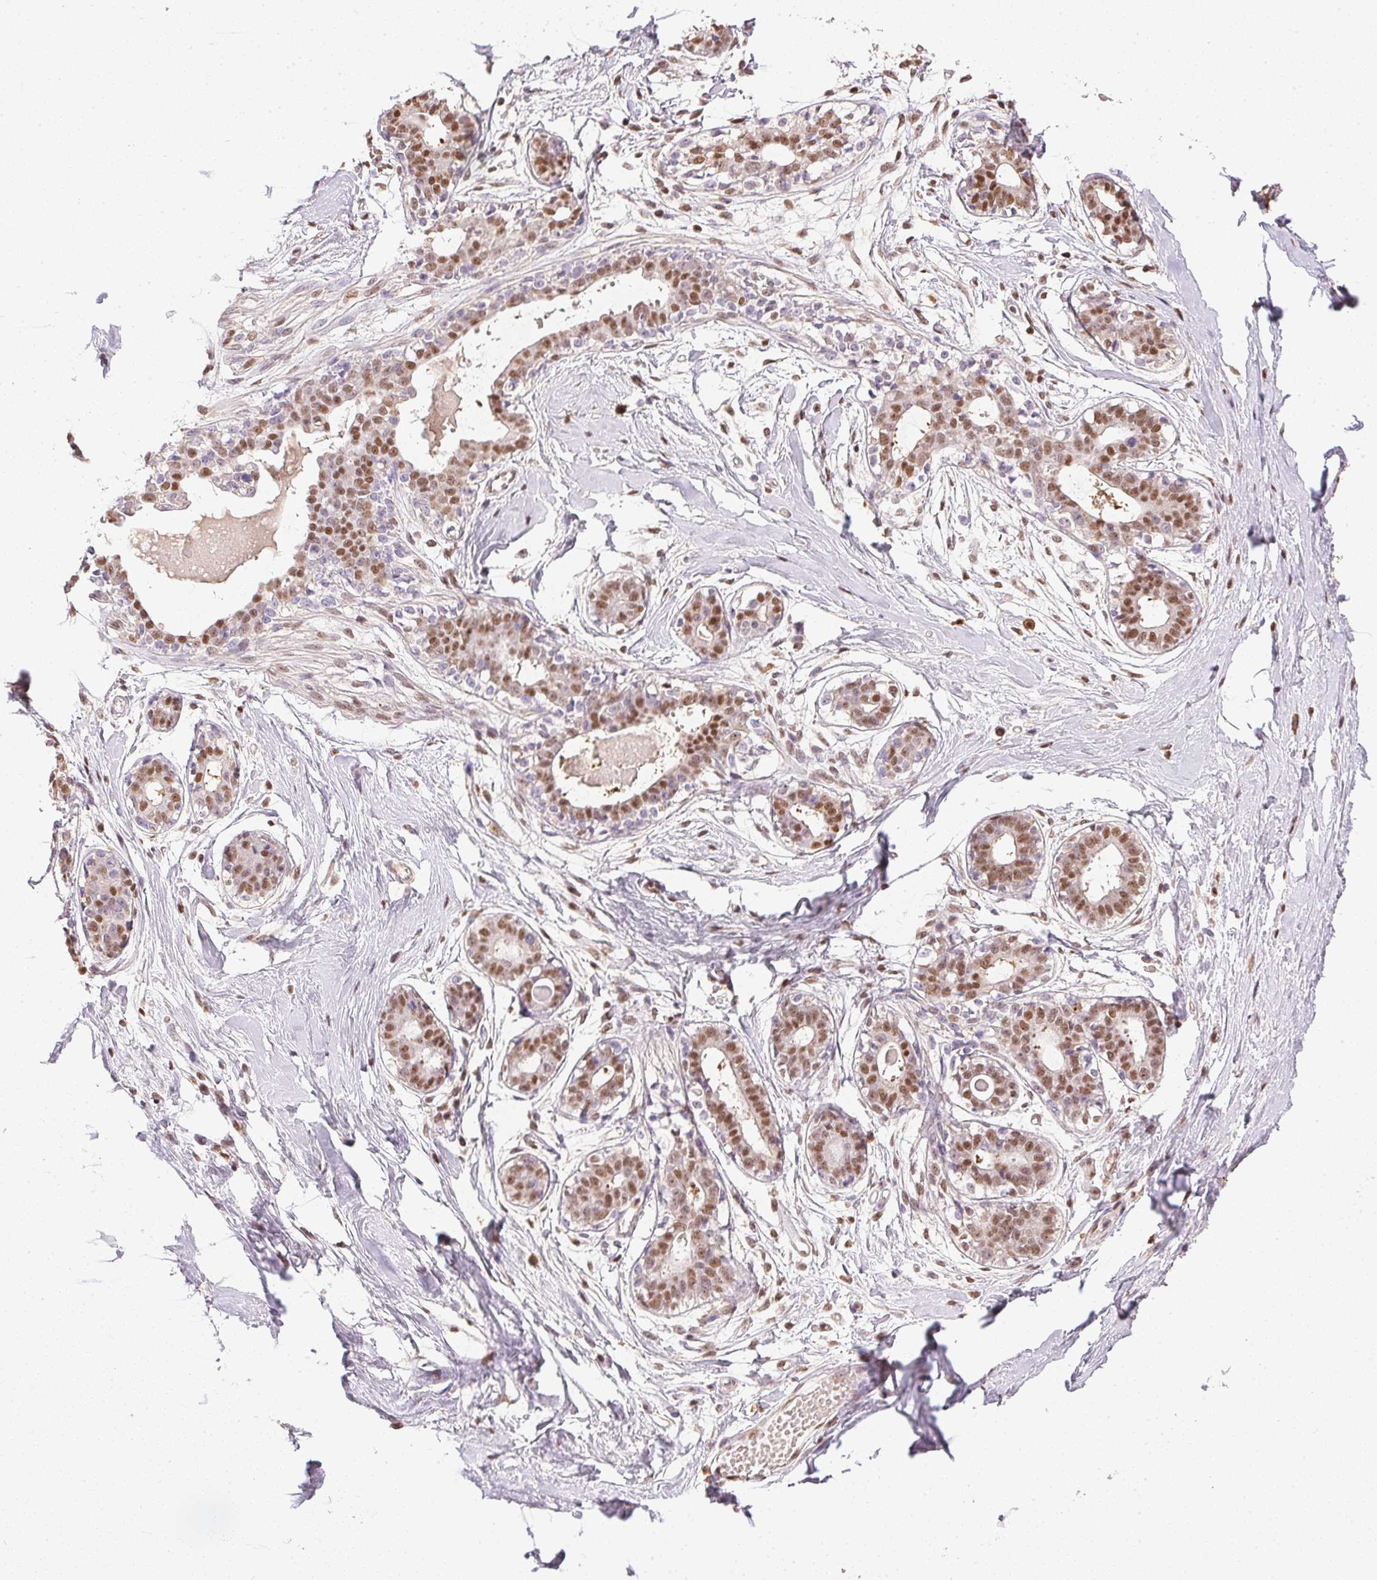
{"staining": {"intensity": "negative", "quantity": "none", "location": "none"}, "tissue": "breast", "cell_type": "Adipocytes", "image_type": "normal", "snomed": [{"axis": "morphology", "description": "Normal tissue, NOS"}, {"axis": "topography", "description": "Breast"}], "caption": "This is a photomicrograph of IHC staining of normal breast, which shows no positivity in adipocytes. Nuclei are stained in blue.", "gene": "TPI1", "patient": {"sex": "female", "age": 45}}